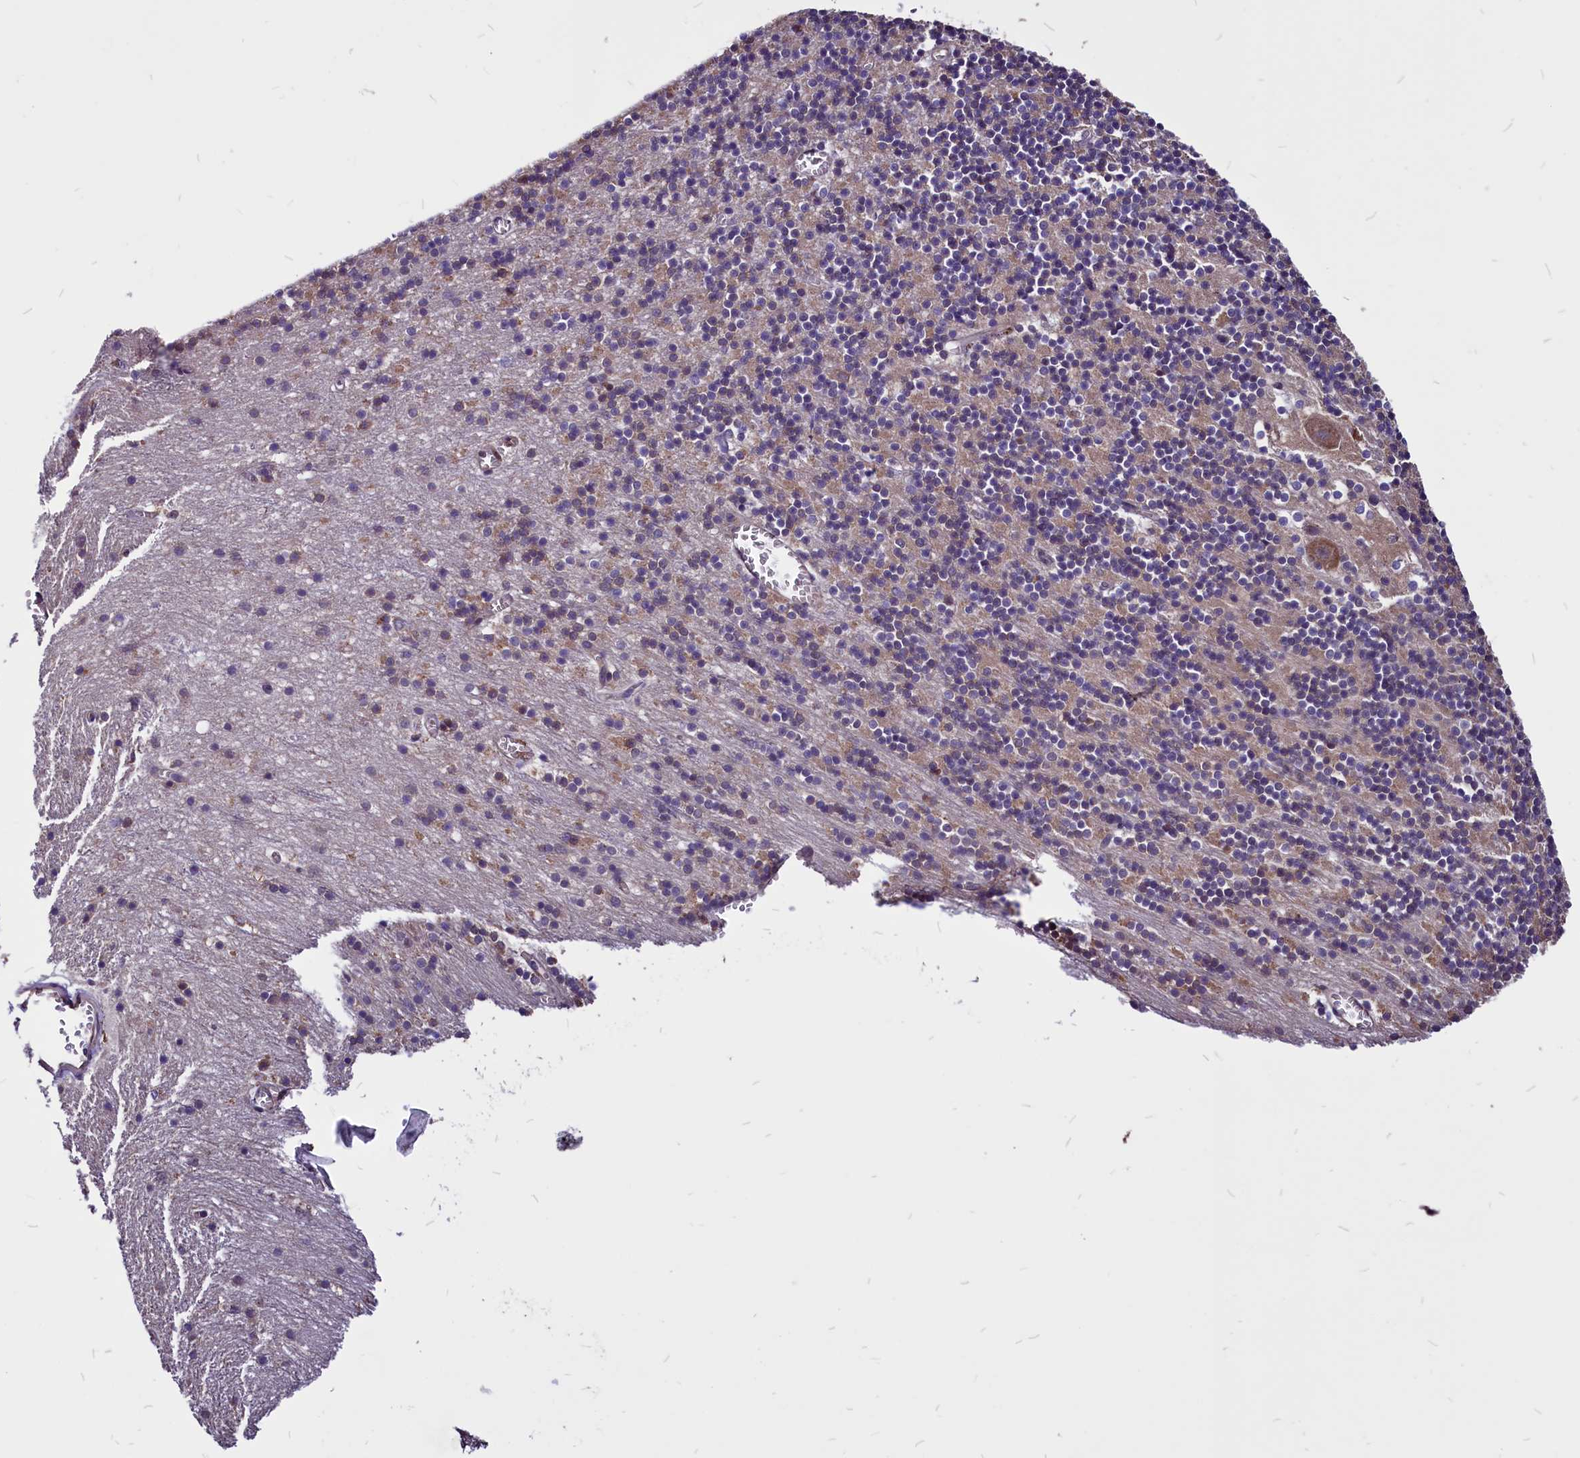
{"staining": {"intensity": "moderate", "quantity": "<25%", "location": "cytoplasmic/membranous"}, "tissue": "cerebellum", "cell_type": "Cells in granular layer", "image_type": "normal", "snomed": [{"axis": "morphology", "description": "Normal tissue, NOS"}, {"axis": "topography", "description": "Cerebellum"}], "caption": "IHC of normal human cerebellum reveals low levels of moderate cytoplasmic/membranous positivity in approximately <25% of cells in granular layer.", "gene": "EIF3G", "patient": {"sex": "male", "age": 54}}